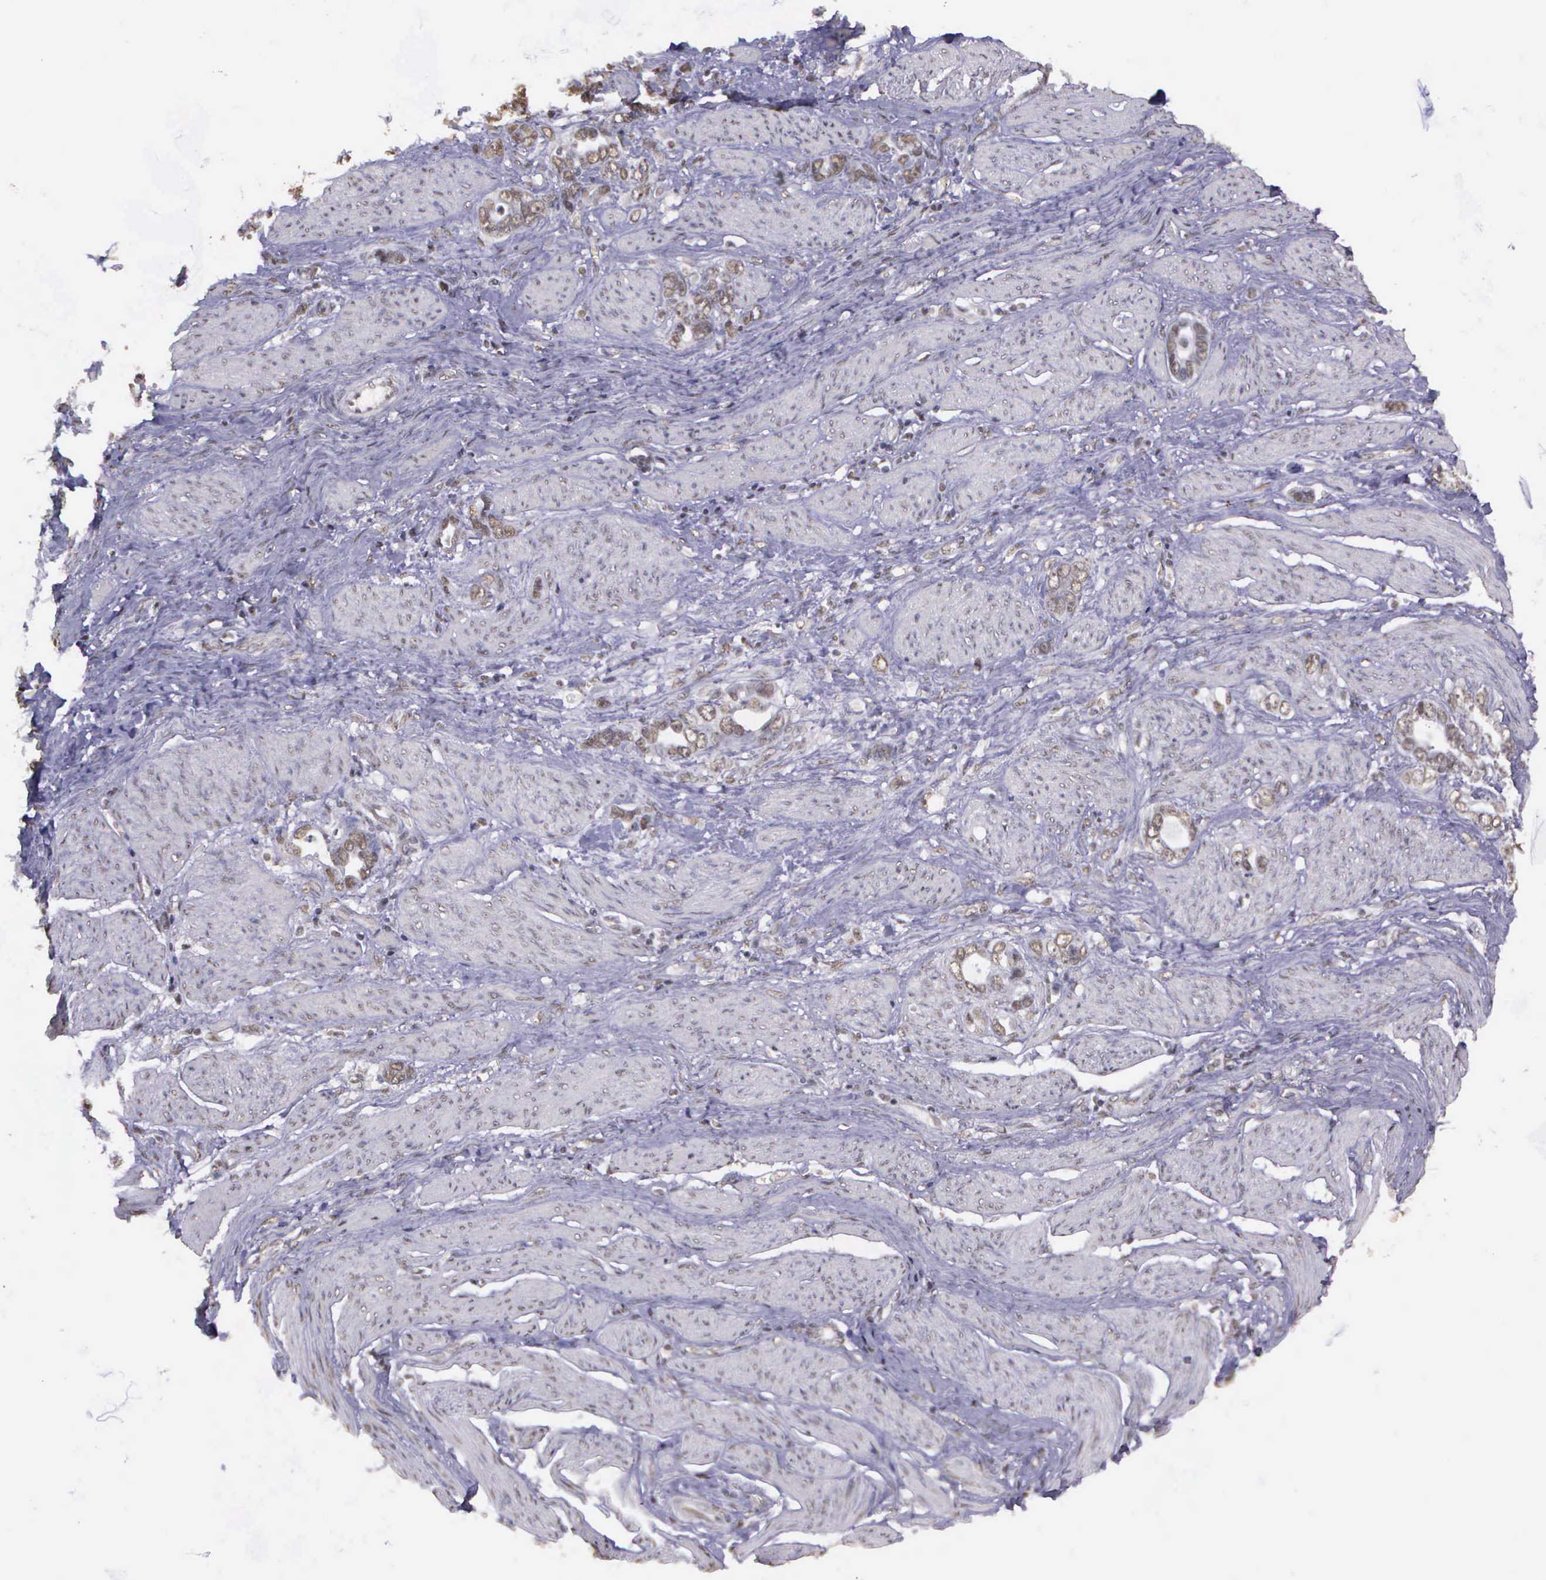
{"staining": {"intensity": "negative", "quantity": "none", "location": "none"}, "tissue": "stomach cancer", "cell_type": "Tumor cells", "image_type": "cancer", "snomed": [{"axis": "morphology", "description": "Adenocarcinoma, NOS"}, {"axis": "topography", "description": "Stomach"}], "caption": "This is an immunohistochemistry (IHC) histopathology image of human adenocarcinoma (stomach). There is no expression in tumor cells.", "gene": "ARMCX5", "patient": {"sex": "male", "age": 78}}